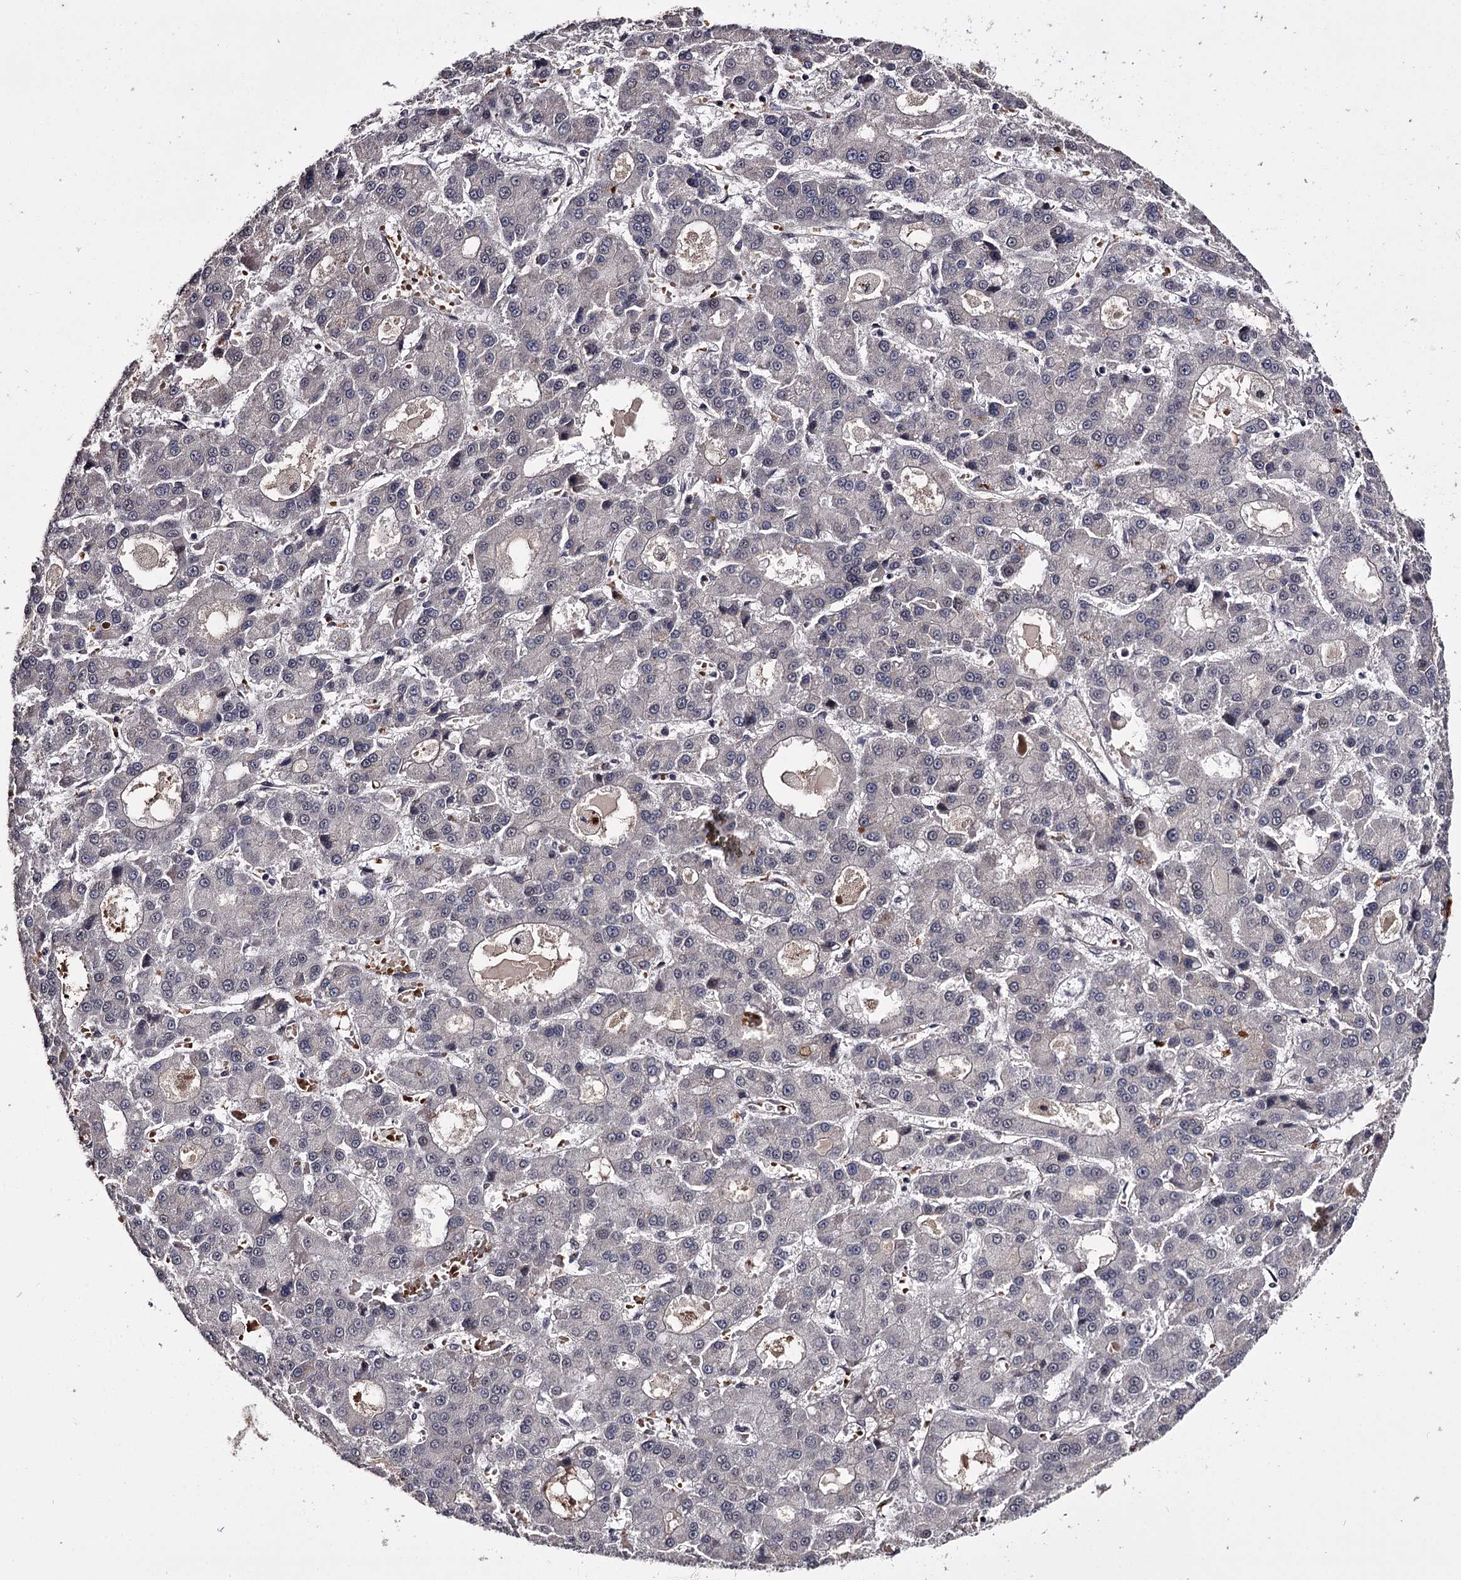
{"staining": {"intensity": "negative", "quantity": "none", "location": "none"}, "tissue": "liver cancer", "cell_type": "Tumor cells", "image_type": "cancer", "snomed": [{"axis": "morphology", "description": "Carcinoma, Hepatocellular, NOS"}, {"axis": "topography", "description": "Liver"}], "caption": "Immunohistochemistry (IHC) of hepatocellular carcinoma (liver) shows no expression in tumor cells.", "gene": "RNF44", "patient": {"sex": "male", "age": 70}}